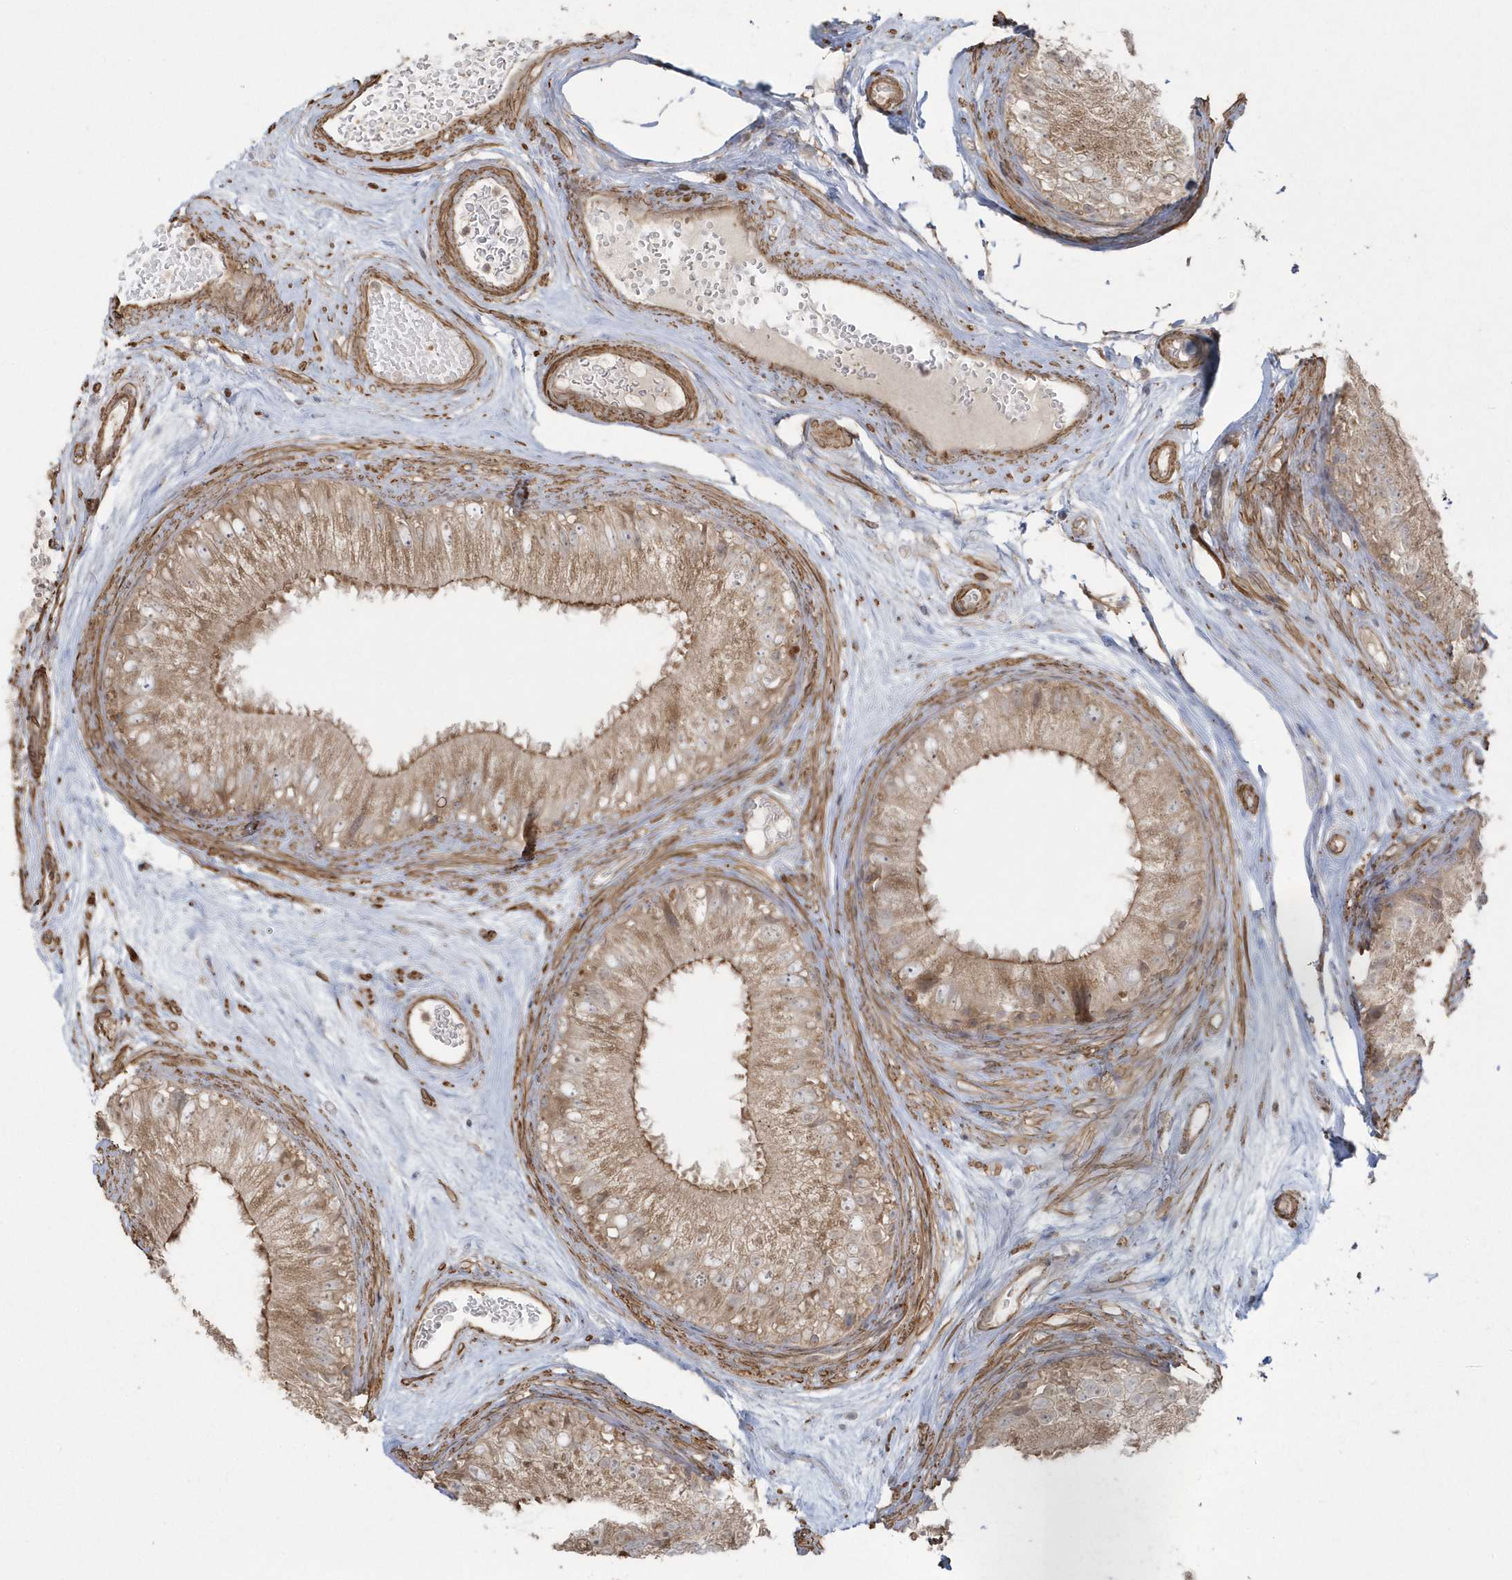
{"staining": {"intensity": "moderate", "quantity": "25%-75%", "location": "cytoplasmic/membranous"}, "tissue": "epididymis", "cell_type": "Glandular cells", "image_type": "normal", "snomed": [{"axis": "morphology", "description": "Normal tissue, NOS"}, {"axis": "topography", "description": "Epididymis"}], "caption": "The micrograph displays immunohistochemical staining of unremarkable epididymis. There is moderate cytoplasmic/membranous staining is seen in about 25%-75% of glandular cells.", "gene": "ARMC8", "patient": {"sex": "male", "age": 77}}